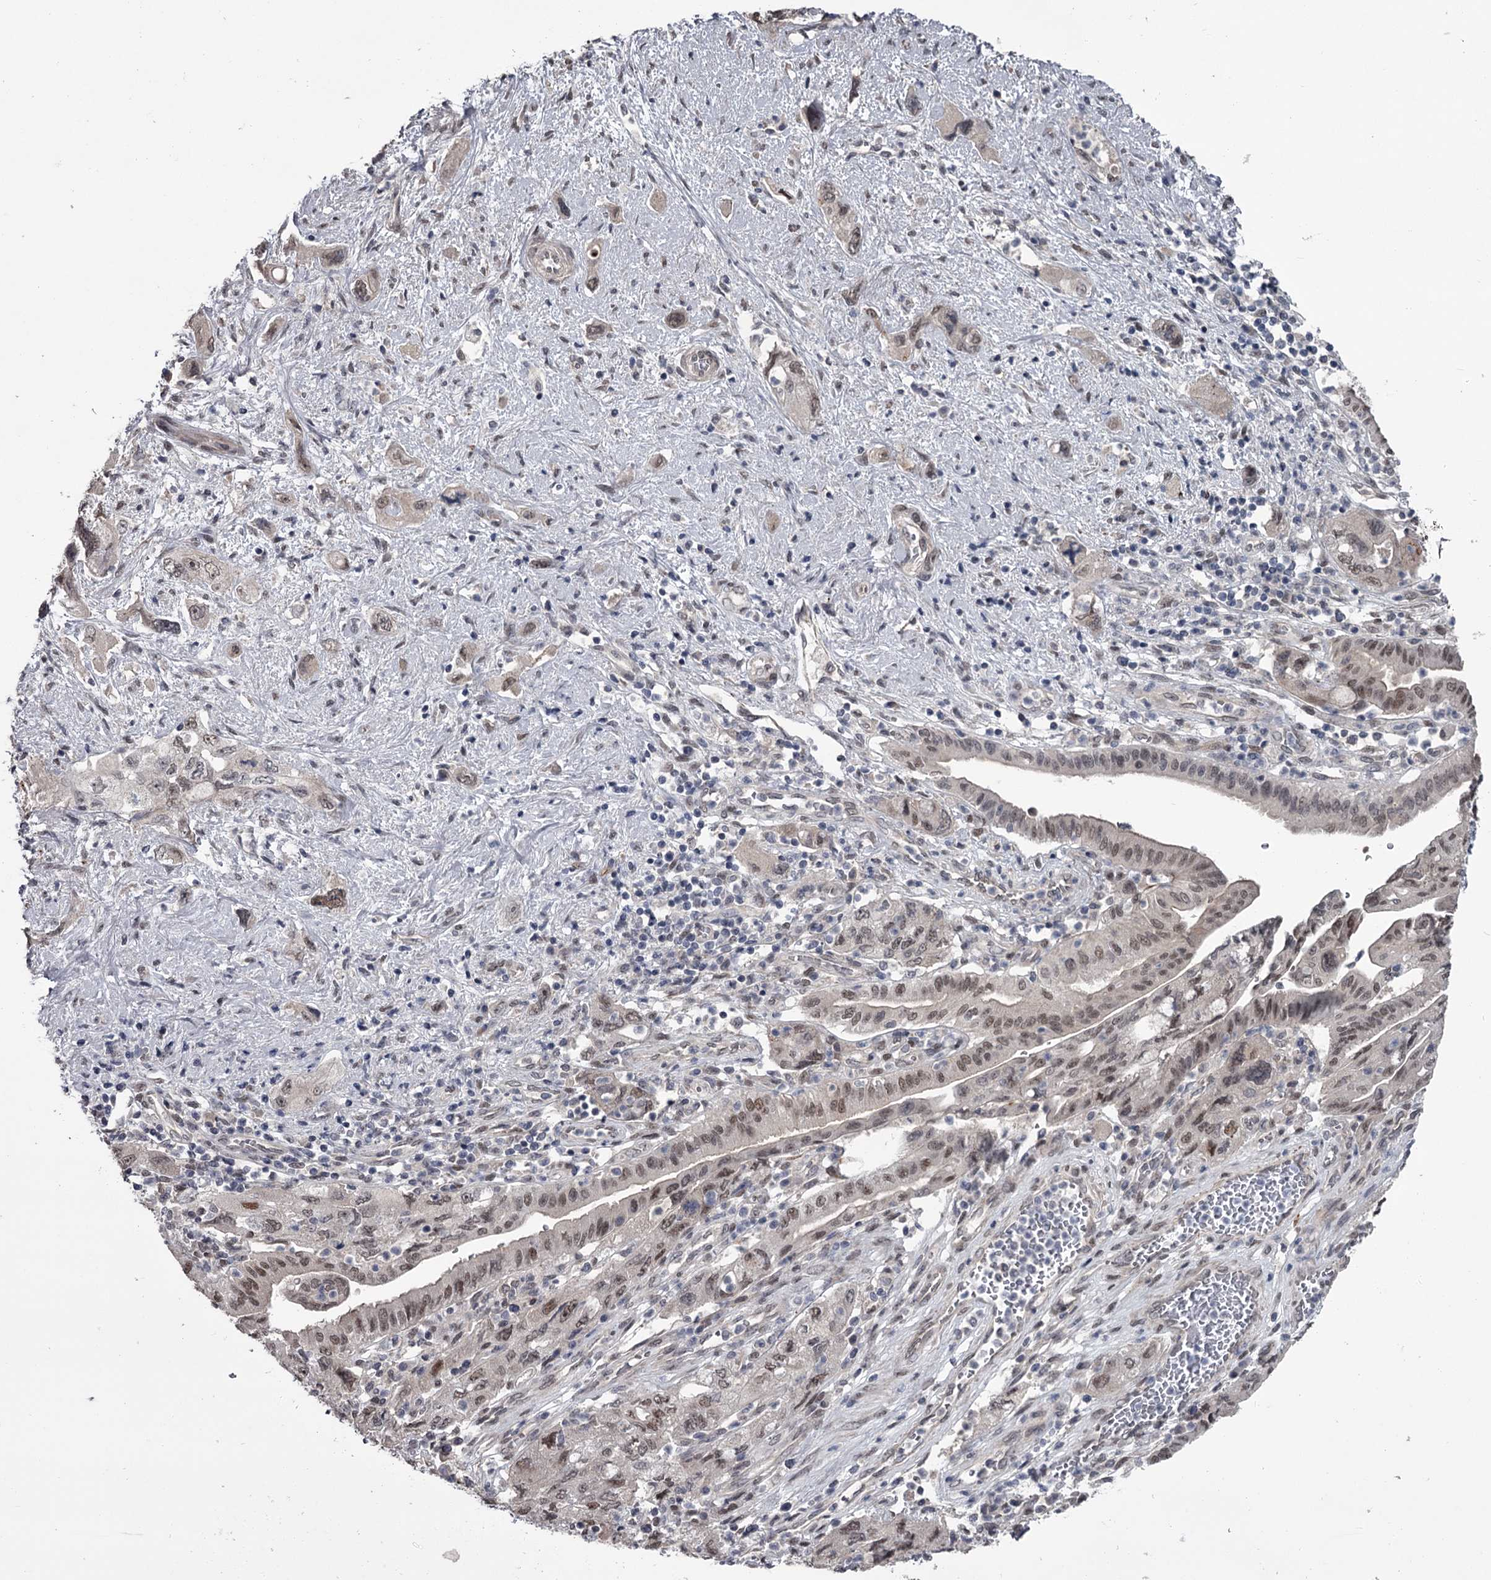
{"staining": {"intensity": "weak", "quantity": ">75%", "location": "nuclear"}, "tissue": "pancreatic cancer", "cell_type": "Tumor cells", "image_type": "cancer", "snomed": [{"axis": "morphology", "description": "Adenocarcinoma, NOS"}, {"axis": "topography", "description": "Pancreas"}], "caption": "Protein staining of pancreatic cancer (adenocarcinoma) tissue displays weak nuclear expression in approximately >75% of tumor cells.", "gene": "PRPF40B", "patient": {"sex": "female", "age": 73}}